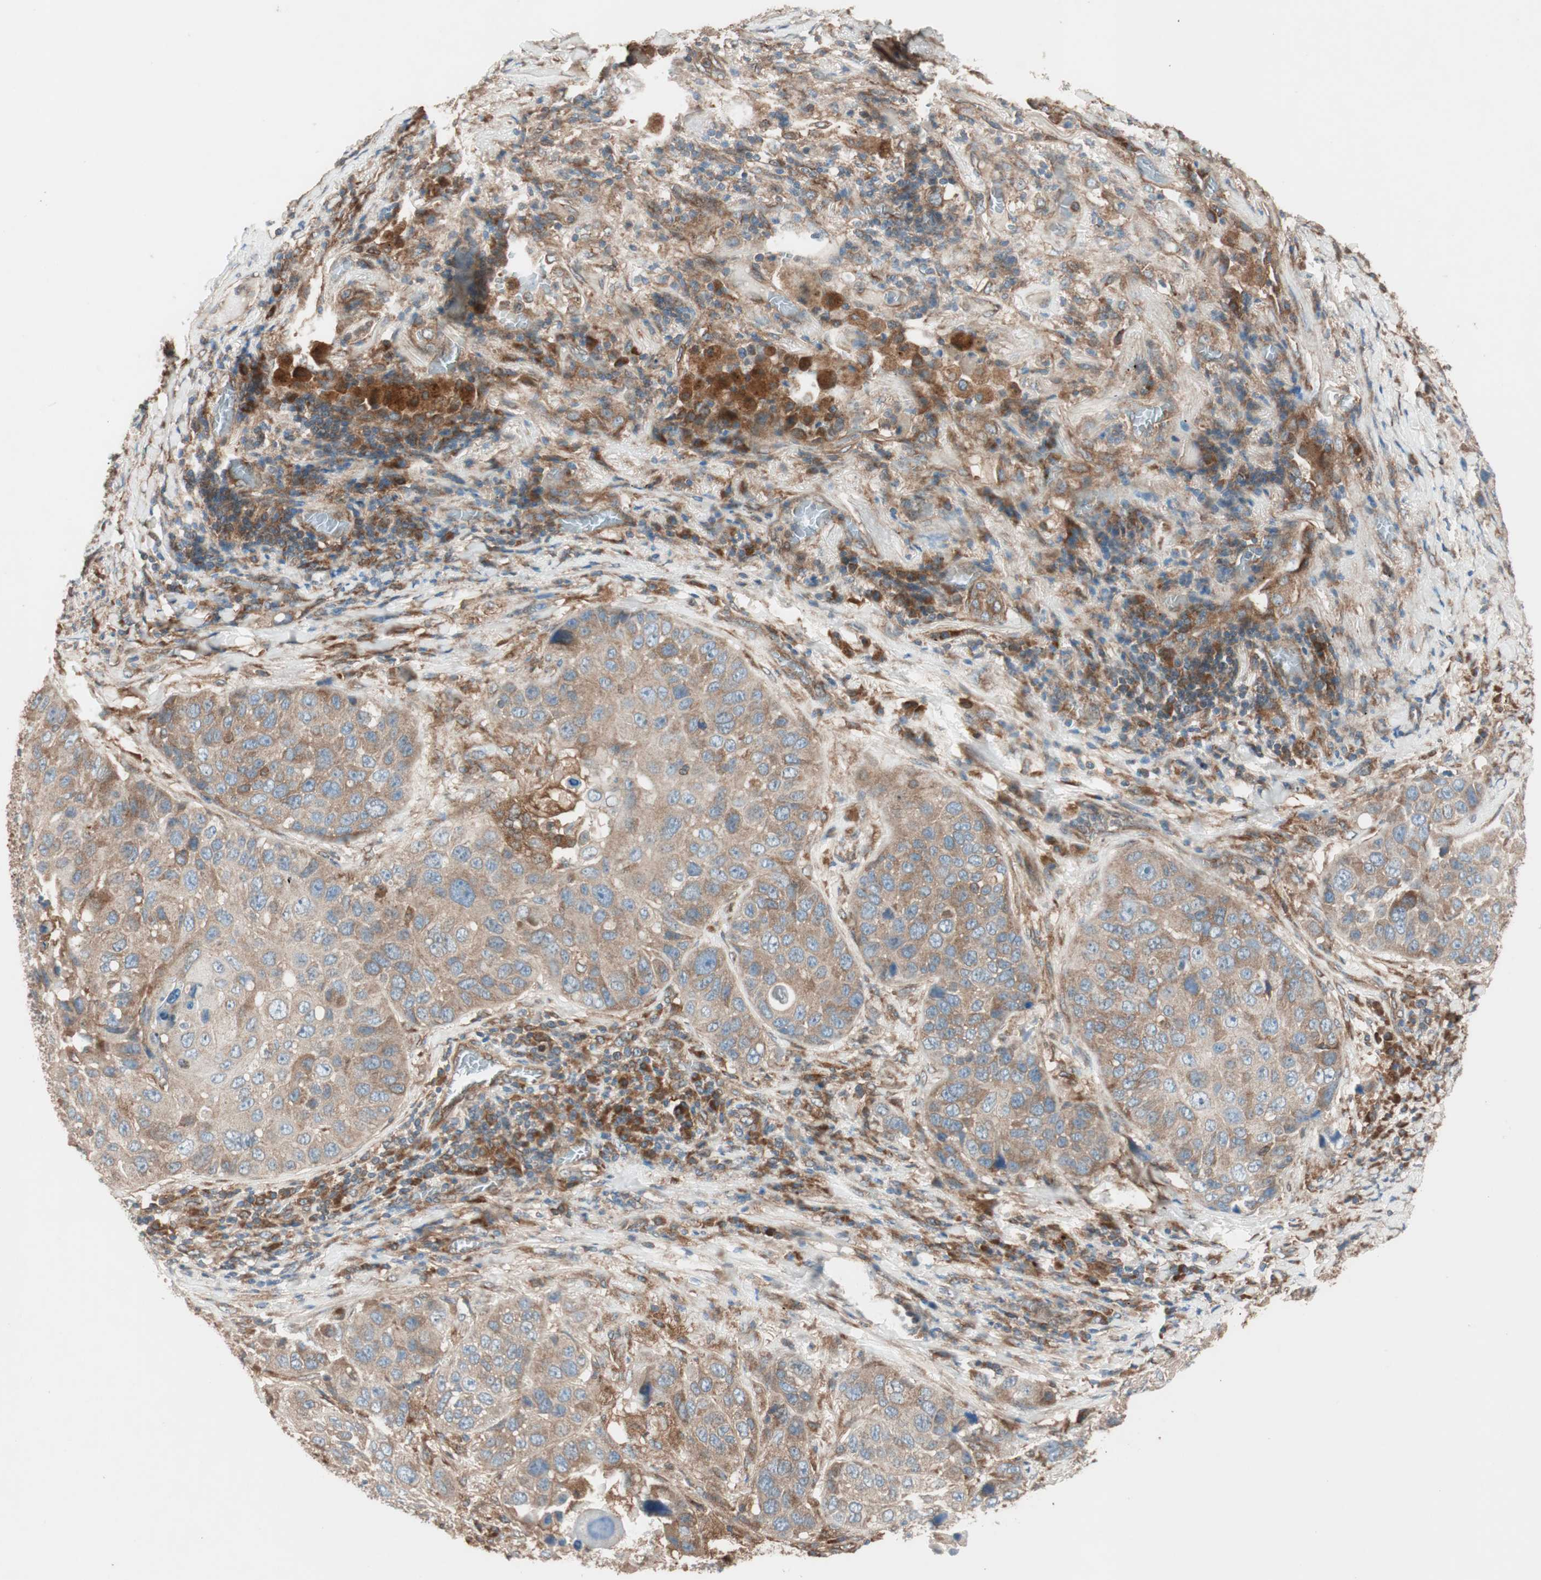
{"staining": {"intensity": "moderate", "quantity": ">75%", "location": "cytoplasmic/membranous"}, "tissue": "lung cancer", "cell_type": "Tumor cells", "image_type": "cancer", "snomed": [{"axis": "morphology", "description": "Squamous cell carcinoma, NOS"}, {"axis": "topography", "description": "Lung"}], "caption": "A micrograph of squamous cell carcinoma (lung) stained for a protein reveals moderate cytoplasmic/membranous brown staining in tumor cells. (DAB (3,3'-diaminobenzidine) IHC, brown staining for protein, blue staining for nuclei).", "gene": "RAB5A", "patient": {"sex": "male", "age": 57}}